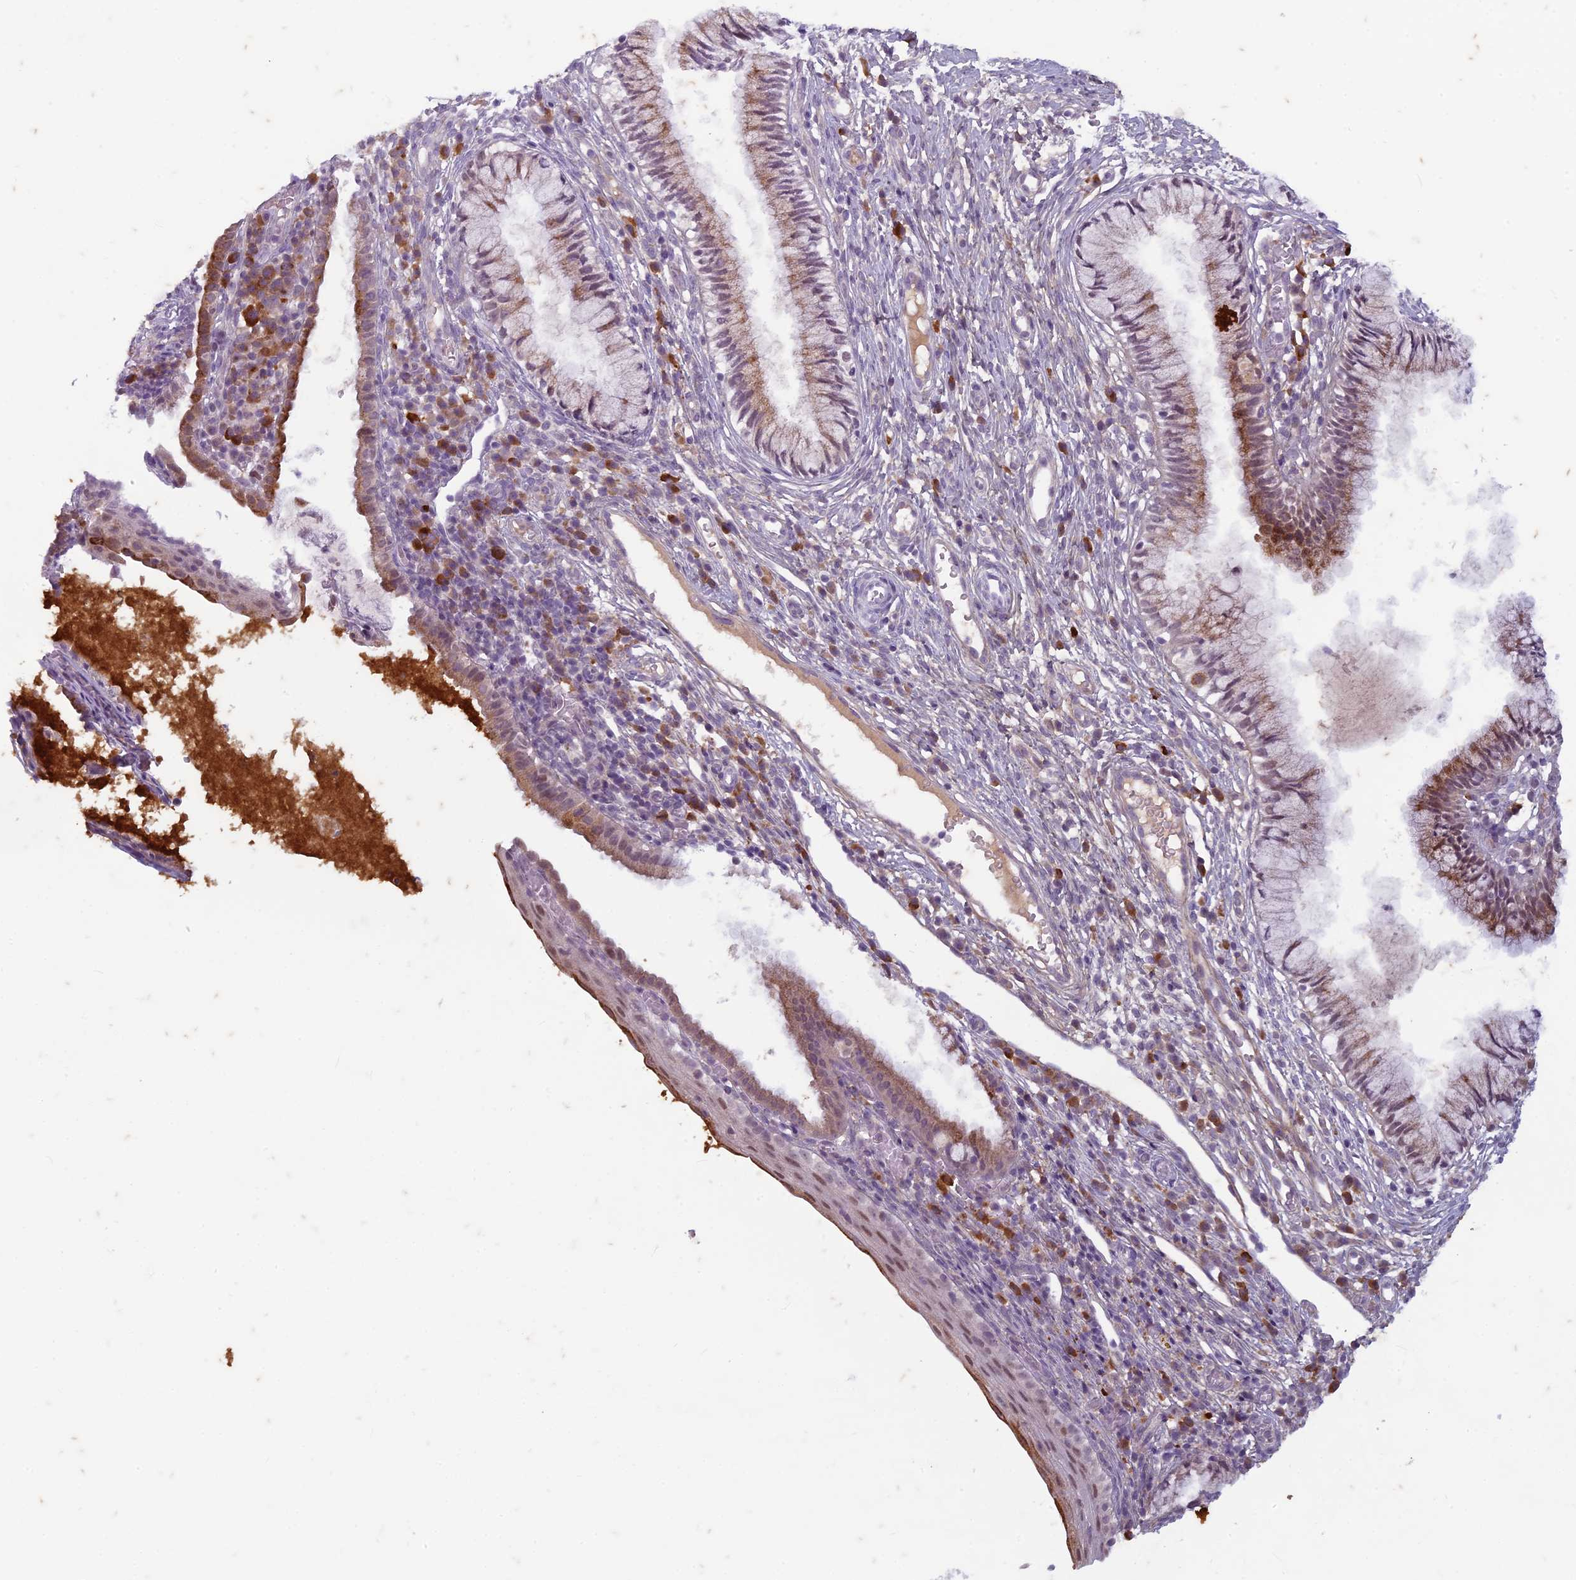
{"staining": {"intensity": "moderate", "quantity": "25%-75%", "location": "cytoplasmic/membranous"}, "tissue": "cervix", "cell_type": "Glandular cells", "image_type": "normal", "snomed": [{"axis": "morphology", "description": "Normal tissue, NOS"}, {"axis": "topography", "description": "Cervix"}], "caption": "Immunohistochemical staining of normal cervix exhibits medium levels of moderate cytoplasmic/membranous positivity in about 25%-75% of glandular cells. Using DAB (3,3'-diaminobenzidine) (brown) and hematoxylin (blue) stains, captured at high magnification using brightfield microscopy.", "gene": "PABPN1L", "patient": {"sex": "female", "age": 27}}